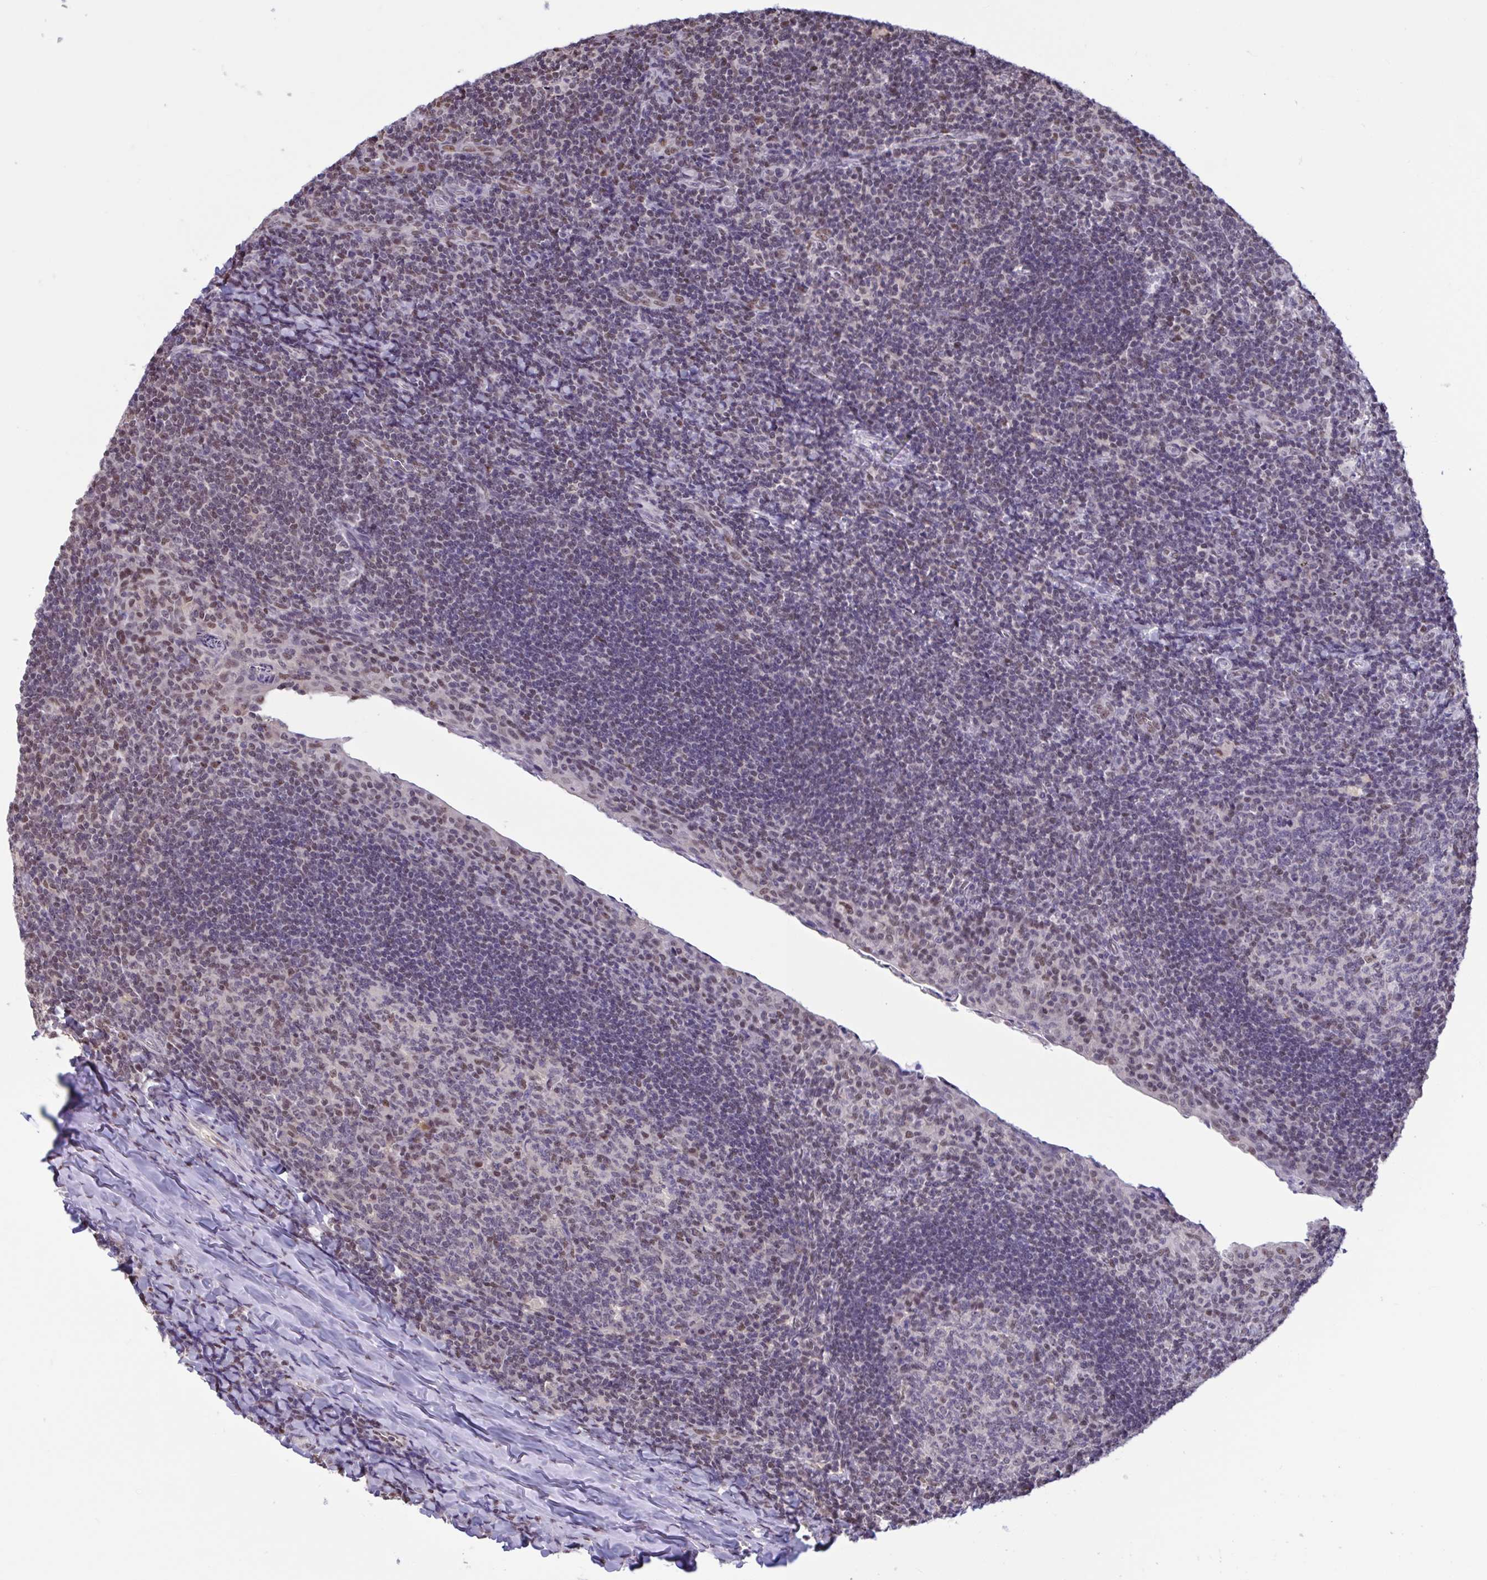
{"staining": {"intensity": "moderate", "quantity": "<25%", "location": "nuclear"}, "tissue": "tonsil", "cell_type": "Germinal center cells", "image_type": "normal", "snomed": [{"axis": "morphology", "description": "Normal tissue, NOS"}, {"axis": "topography", "description": "Tonsil"}], "caption": "A high-resolution micrograph shows IHC staining of unremarkable tonsil, which demonstrates moderate nuclear expression in about <25% of germinal center cells. Nuclei are stained in blue.", "gene": "RBL1", "patient": {"sex": "male", "age": 17}}